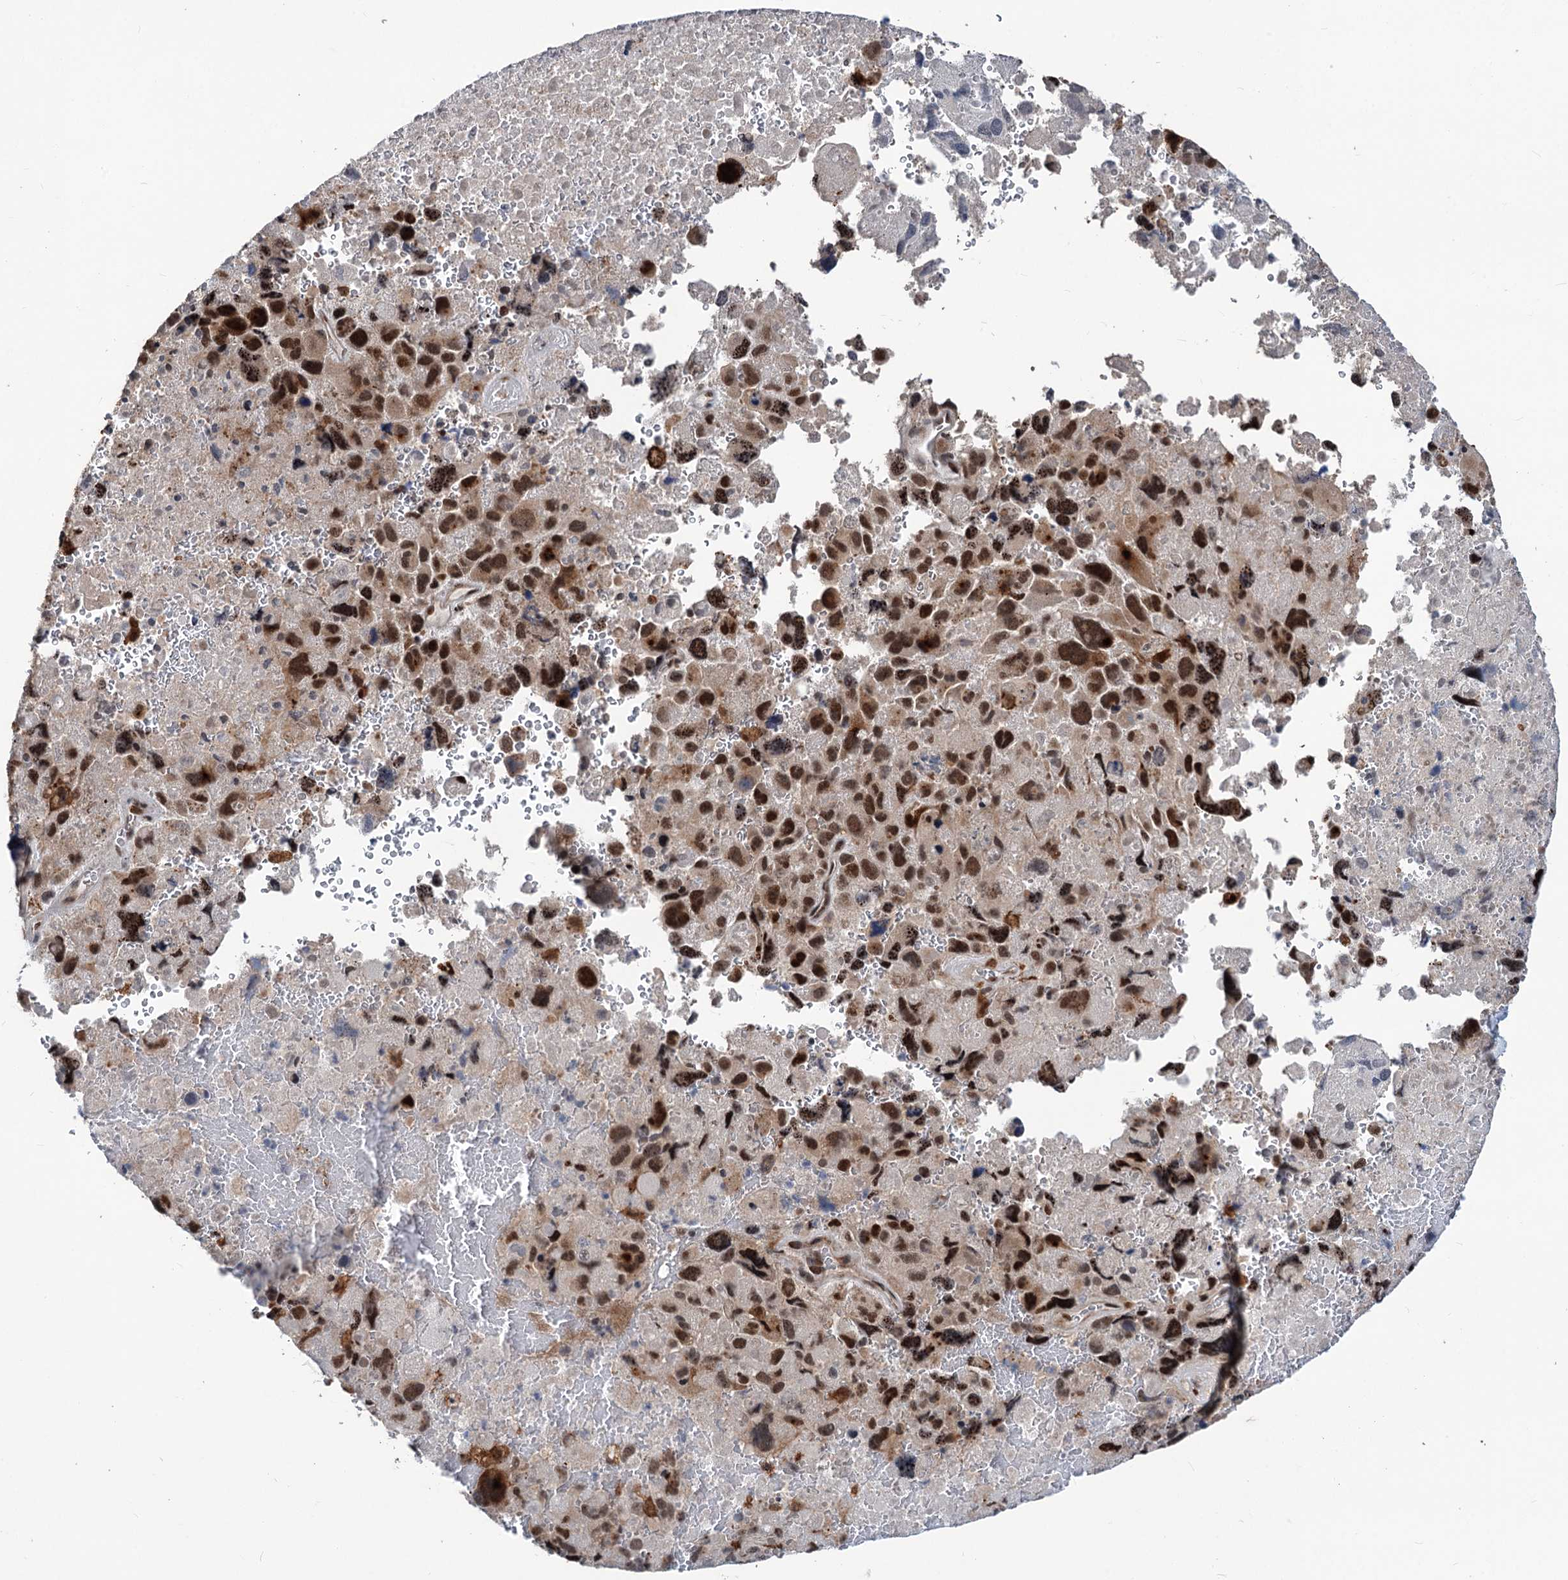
{"staining": {"intensity": "moderate", "quantity": ">75%", "location": "nuclear"}, "tissue": "melanoma", "cell_type": "Tumor cells", "image_type": "cancer", "snomed": [{"axis": "morphology", "description": "Malignant melanoma, Metastatic site"}, {"axis": "topography", "description": "Brain"}], "caption": "DAB immunohistochemical staining of melanoma shows moderate nuclear protein staining in about >75% of tumor cells. Nuclei are stained in blue.", "gene": "PHF8", "patient": {"sex": "female", "age": 53}}